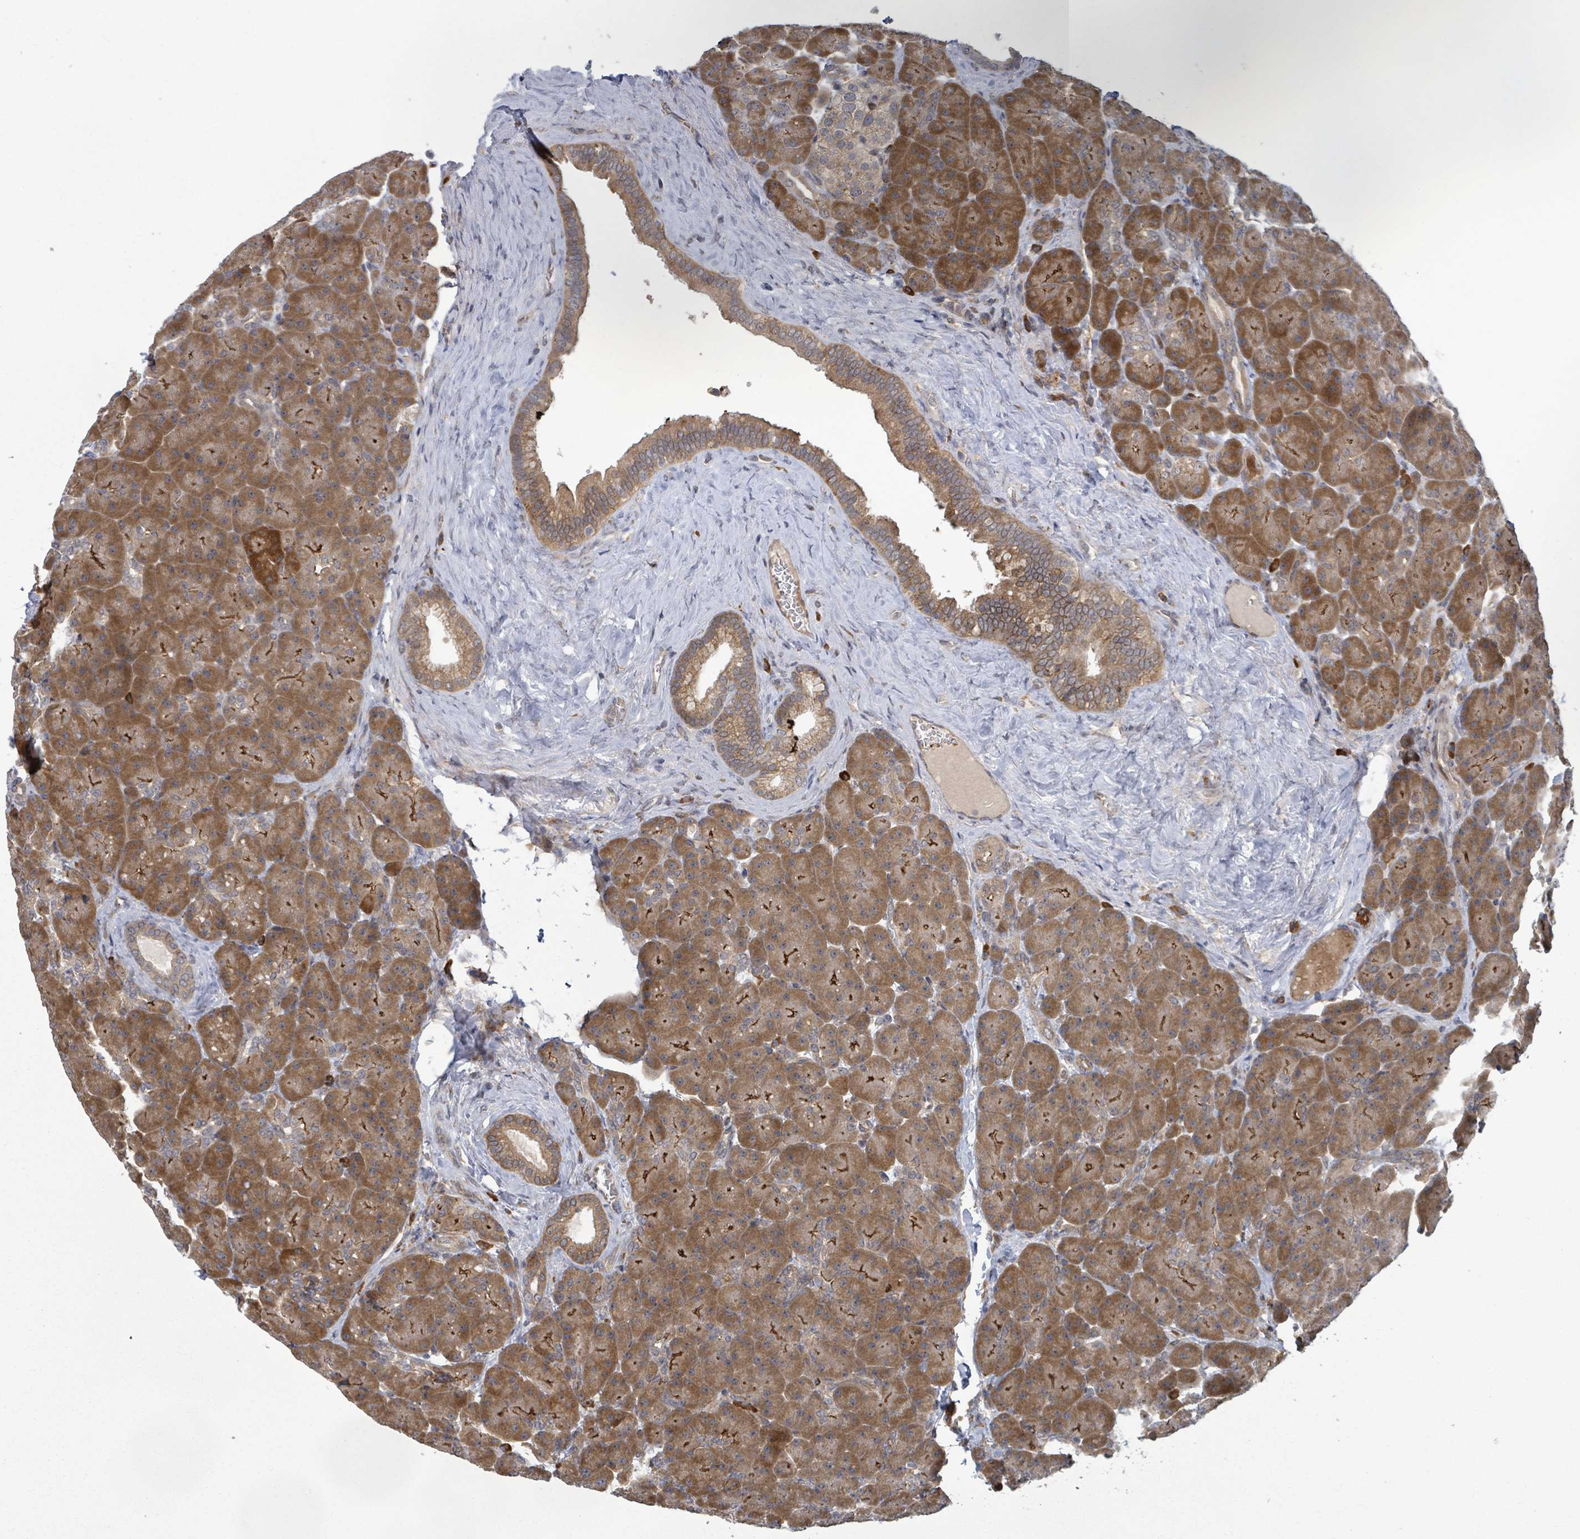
{"staining": {"intensity": "strong", "quantity": ">75%", "location": "cytoplasmic/membranous"}, "tissue": "pancreas", "cell_type": "Exocrine glandular cells", "image_type": "normal", "snomed": [{"axis": "morphology", "description": "Normal tissue, NOS"}, {"axis": "topography", "description": "Pancreas"}], "caption": "A brown stain shows strong cytoplasmic/membranous expression of a protein in exocrine glandular cells of normal pancreas. The staining was performed using DAB, with brown indicating positive protein expression. Nuclei are stained blue with hematoxylin.", "gene": "SHROOM2", "patient": {"sex": "male", "age": 66}}